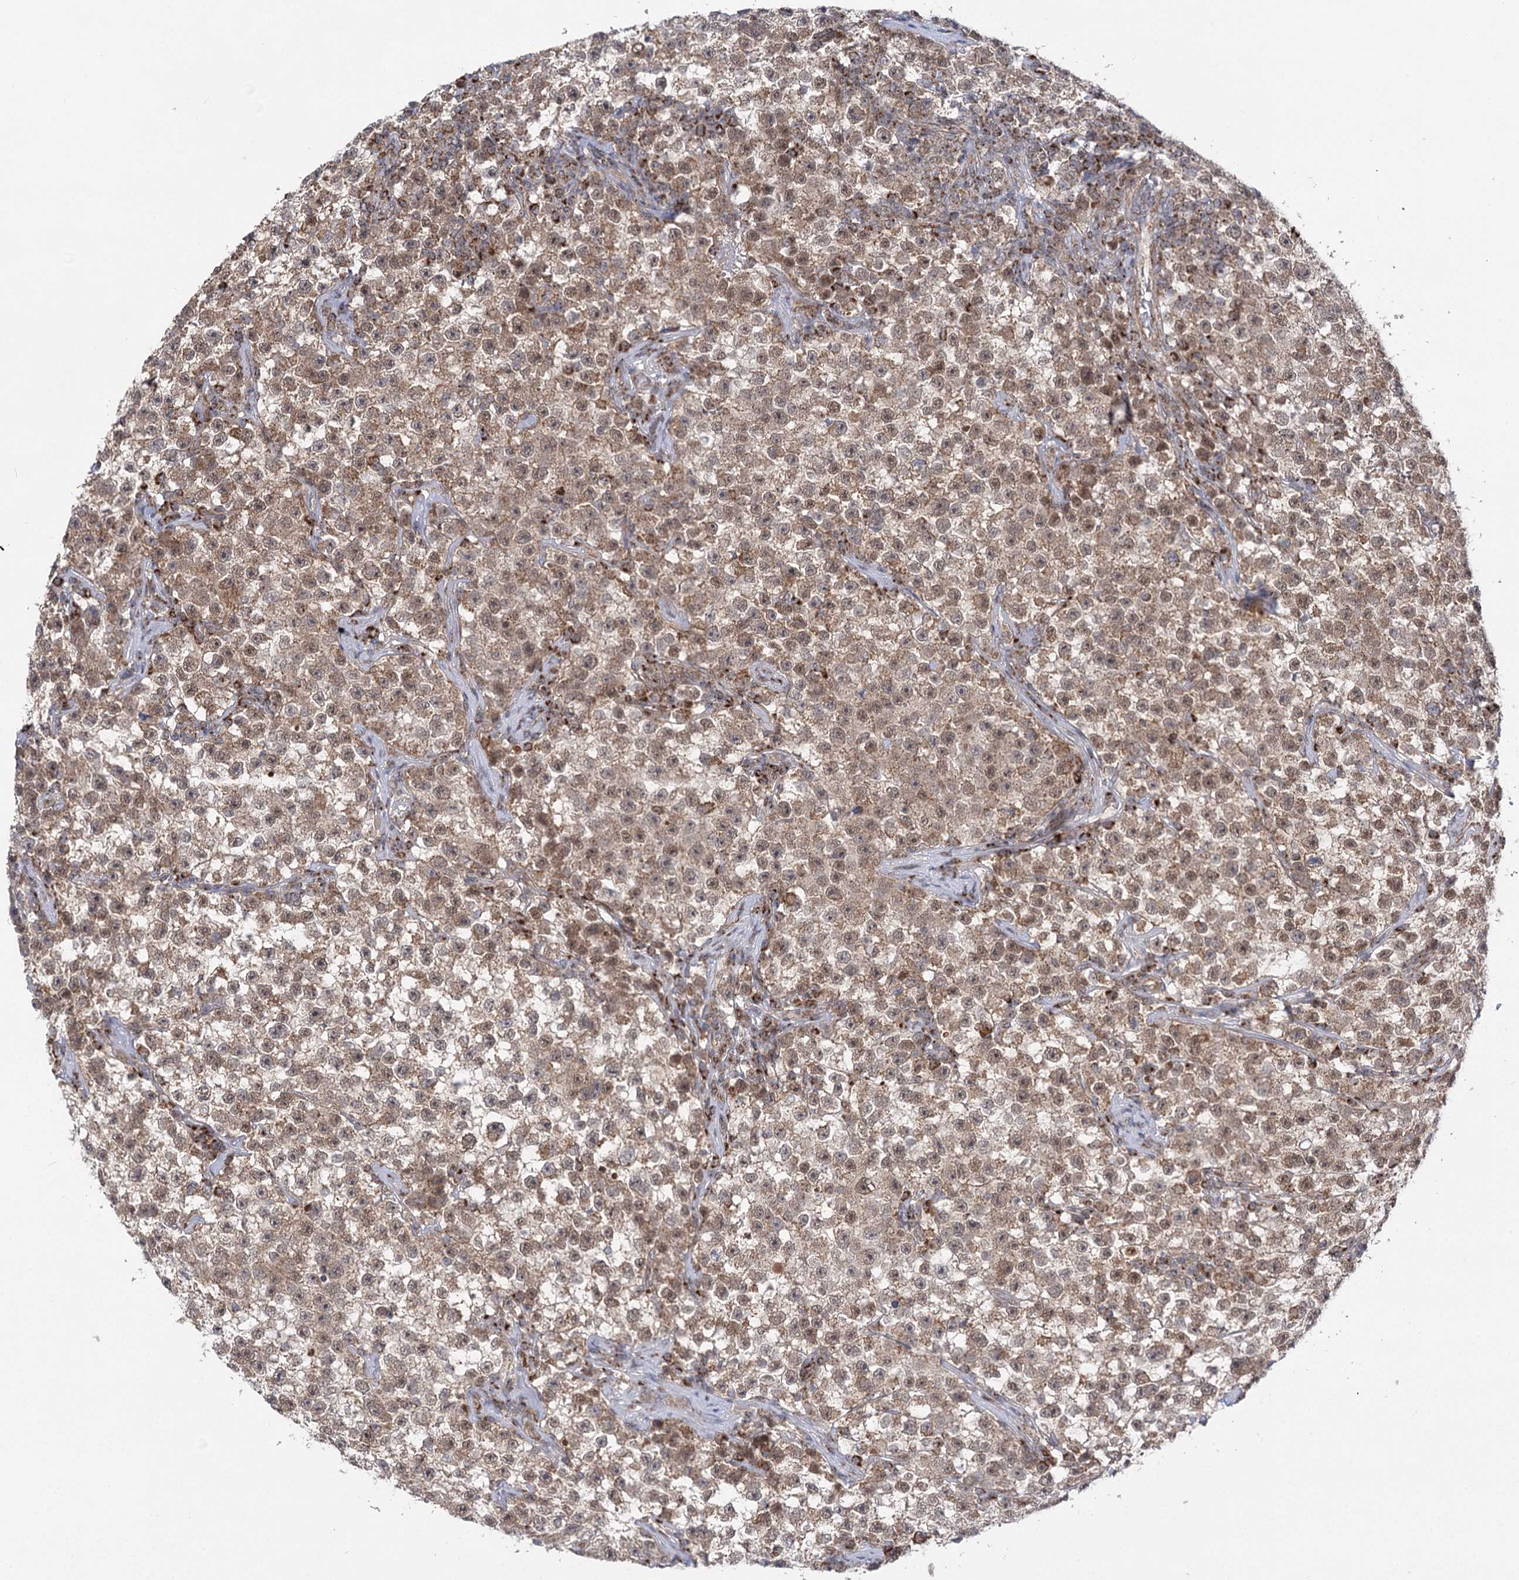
{"staining": {"intensity": "moderate", "quantity": ">75%", "location": "cytoplasmic/membranous,nuclear"}, "tissue": "testis cancer", "cell_type": "Tumor cells", "image_type": "cancer", "snomed": [{"axis": "morphology", "description": "Seminoma, NOS"}, {"axis": "topography", "description": "Testis"}], "caption": "This is a histology image of immunohistochemistry staining of seminoma (testis), which shows moderate staining in the cytoplasmic/membranous and nuclear of tumor cells.", "gene": "SLC4A1AP", "patient": {"sex": "male", "age": 22}}